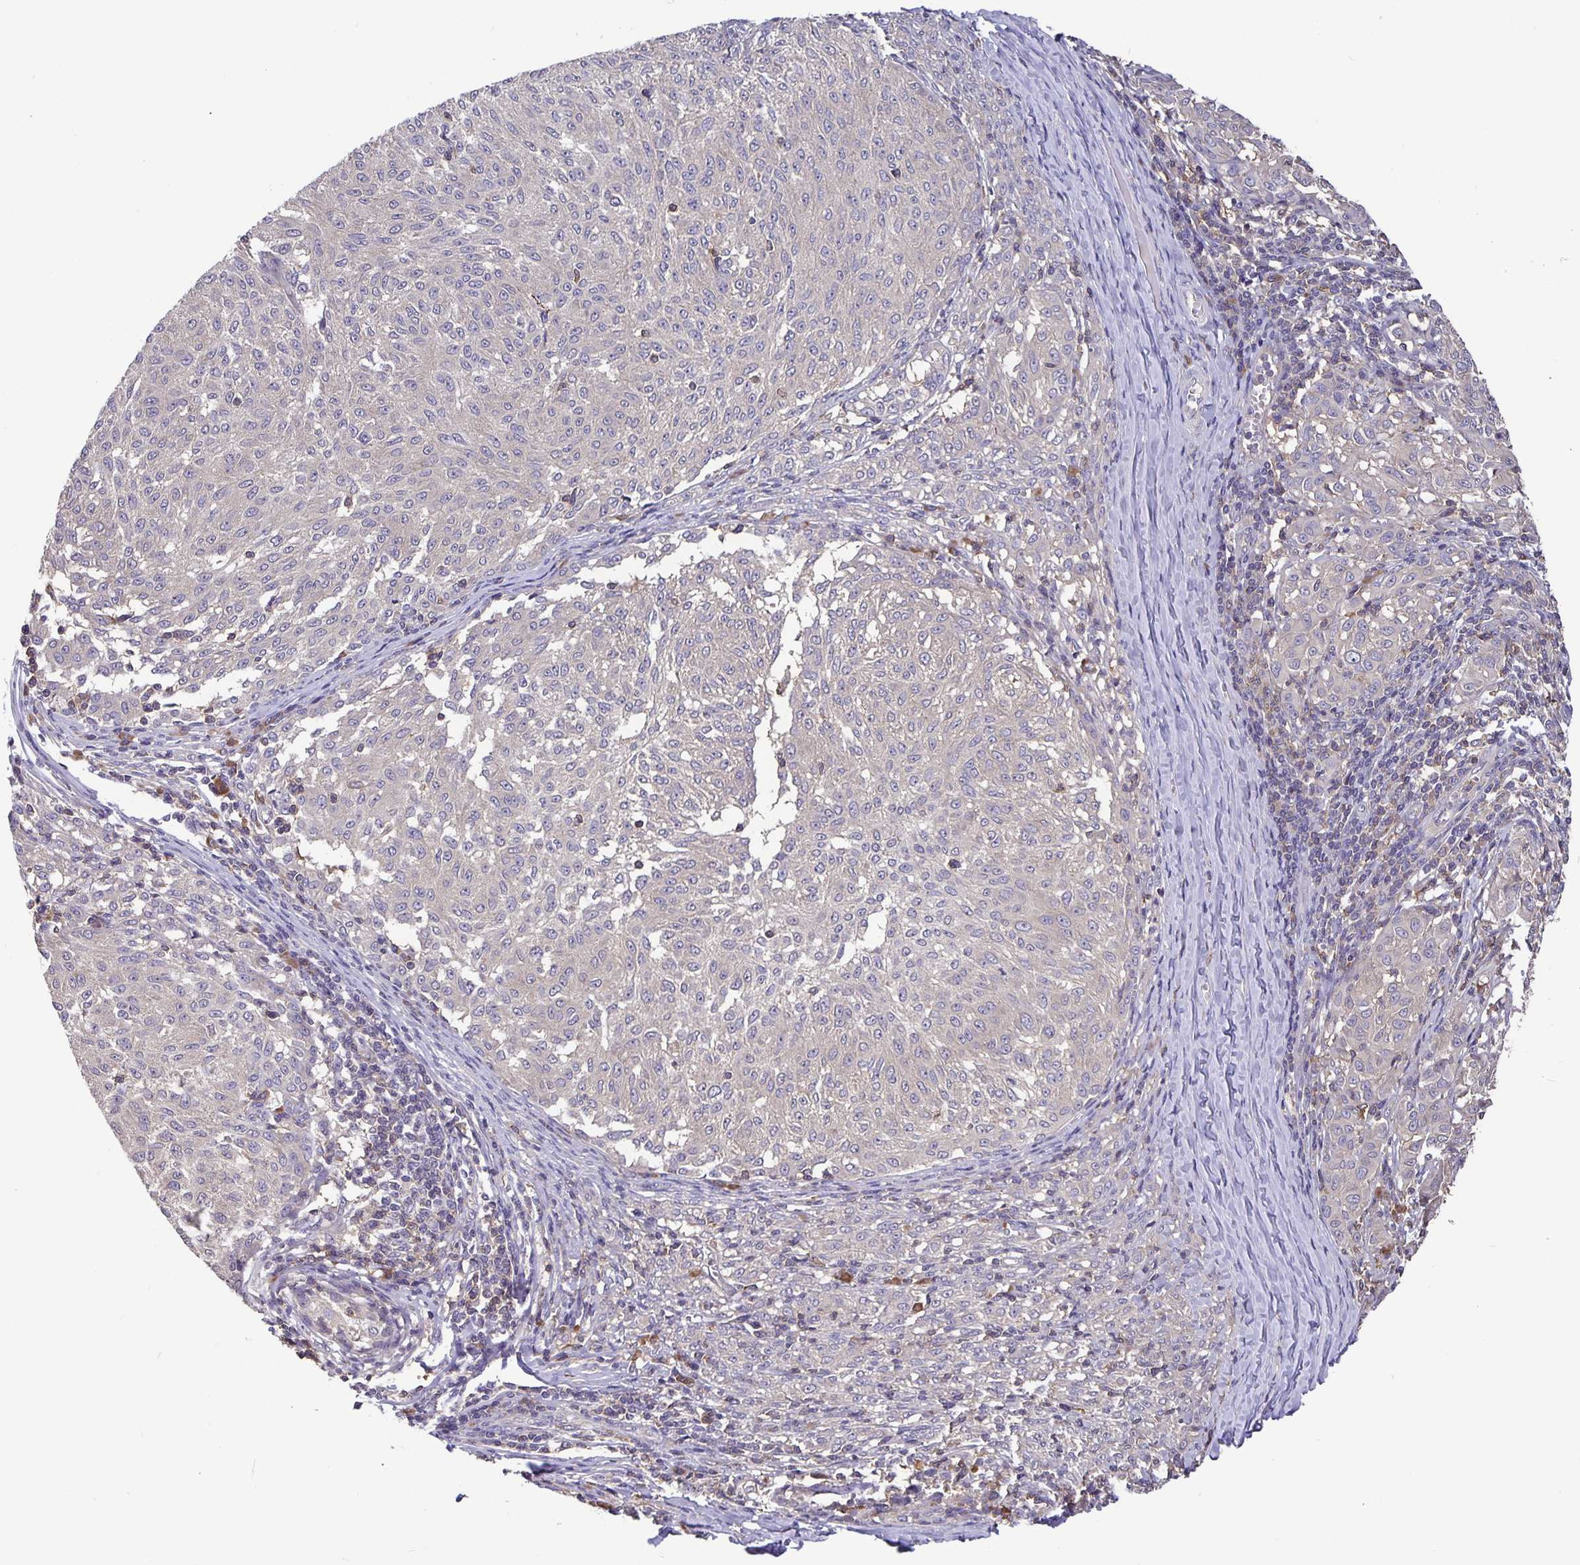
{"staining": {"intensity": "negative", "quantity": "none", "location": "none"}, "tissue": "melanoma", "cell_type": "Tumor cells", "image_type": "cancer", "snomed": [{"axis": "morphology", "description": "Malignant melanoma, NOS"}, {"axis": "topography", "description": "Skin"}], "caption": "The IHC histopathology image has no significant positivity in tumor cells of melanoma tissue. The staining is performed using DAB (3,3'-diaminobenzidine) brown chromogen with nuclei counter-stained in using hematoxylin.", "gene": "FEM1C", "patient": {"sex": "female", "age": 72}}